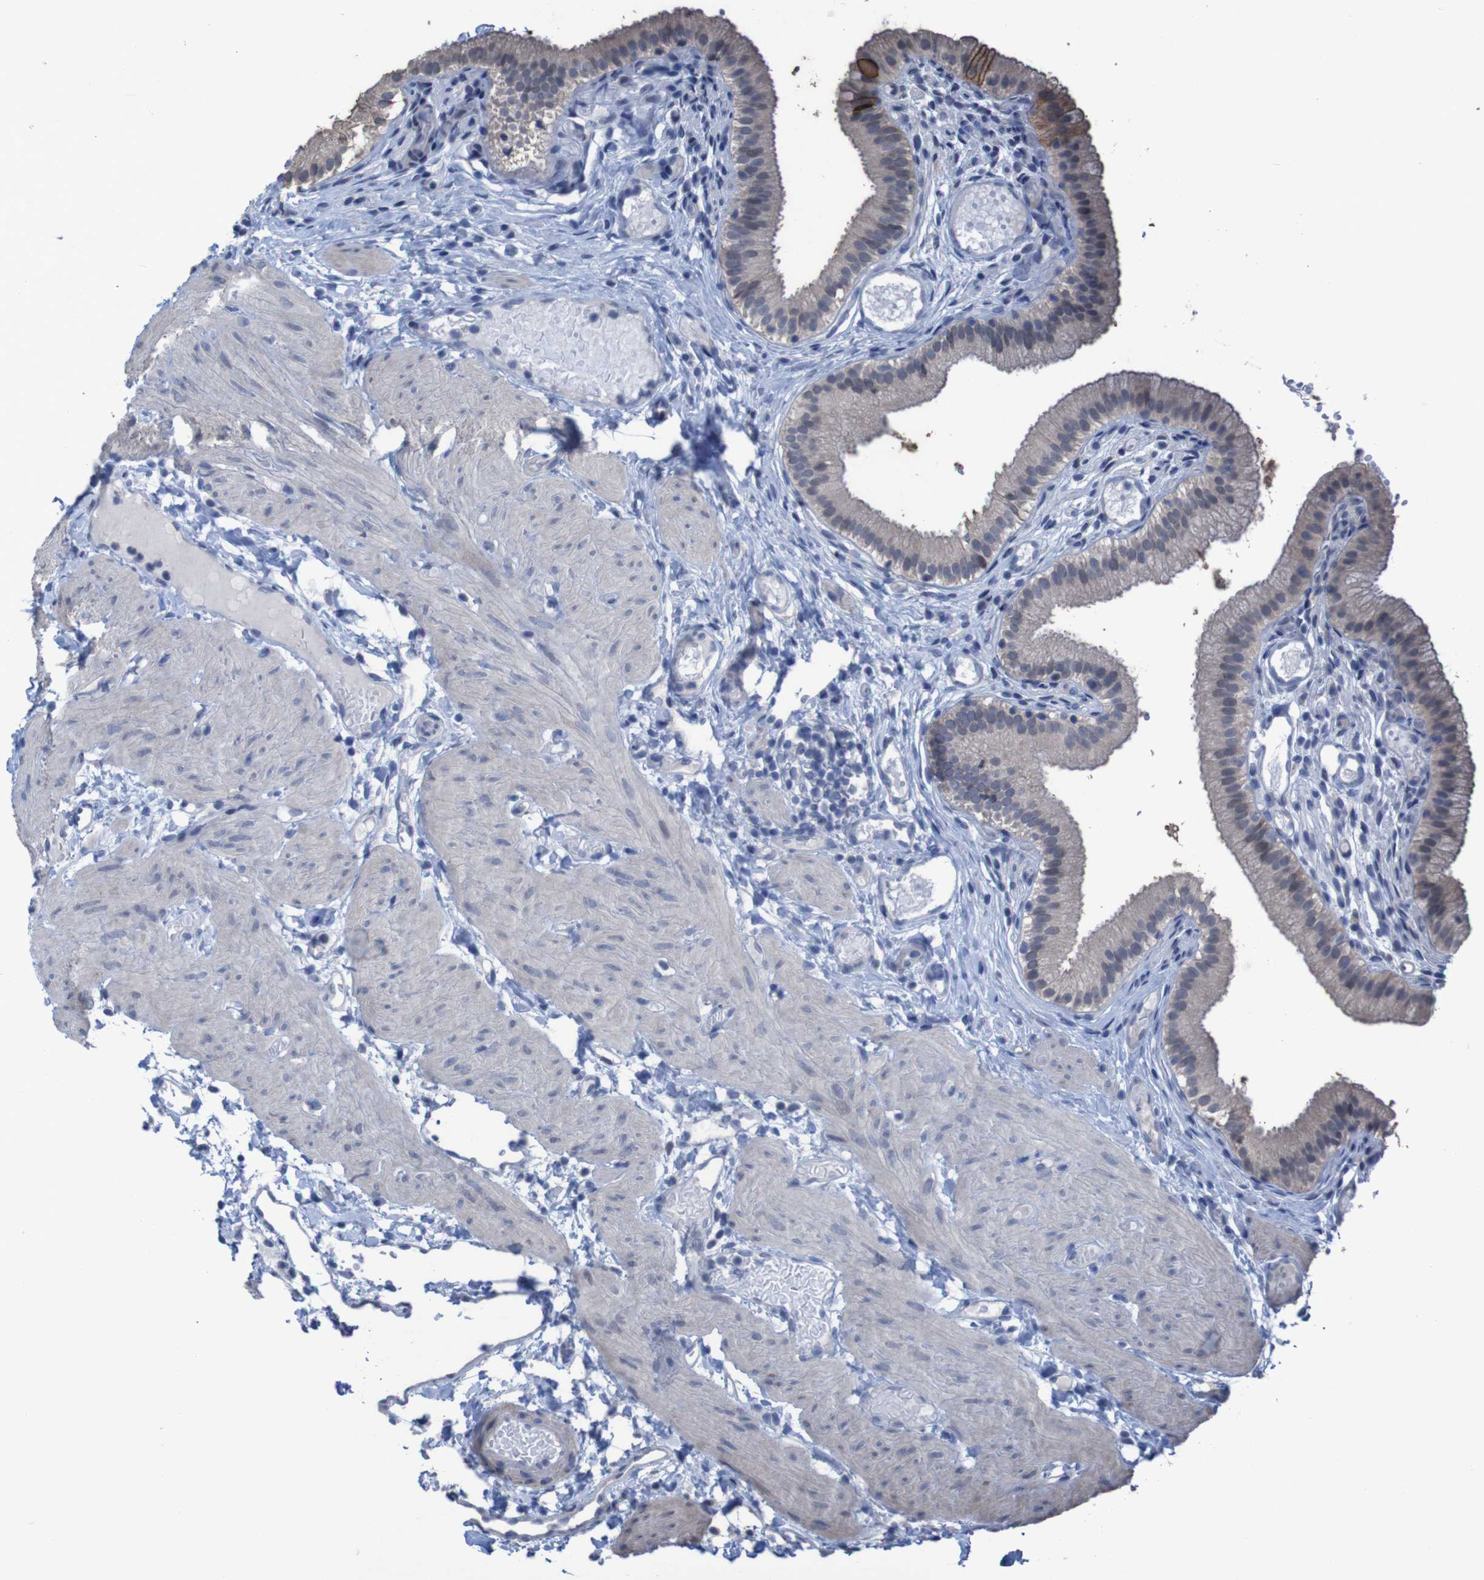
{"staining": {"intensity": "moderate", "quantity": "<25%", "location": "cytoplasmic/membranous"}, "tissue": "gallbladder", "cell_type": "Glandular cells", "image_type": "normal", "snomed": [{"axis": "morphology", "description": "Normal tissue, NOS"}, {"axis": "topography", "description": "Gallbladder"}], "caption": "Brown immunohistochemical staining in benign human gallbladder demonstrates moderate cytoplasmic/membranous expression in approximately <25% of glandular cells.", "gene": "CLDN18", "patient": {"sex": "female", "age": 26}}